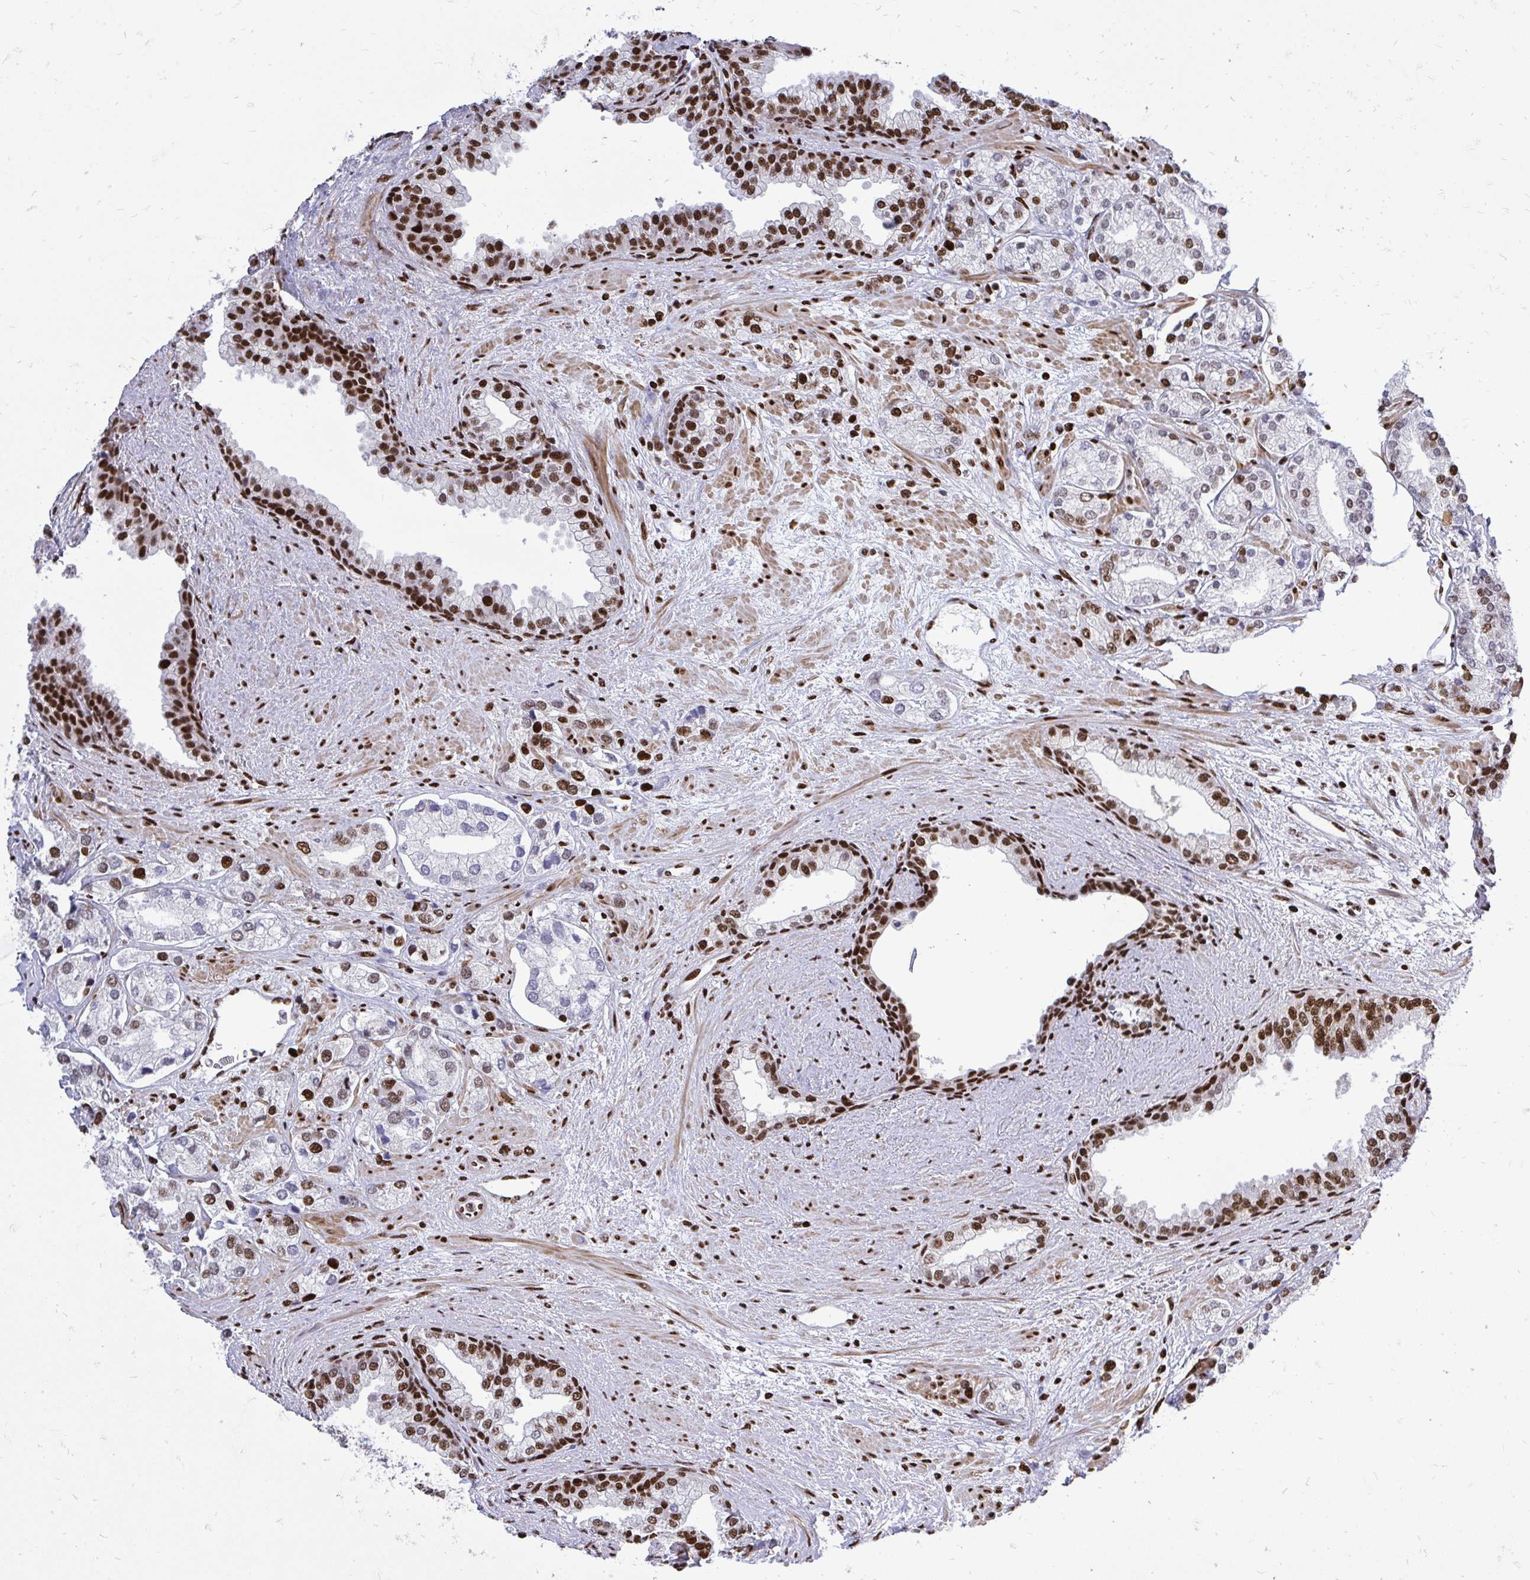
{"staining": {"intensity": "strong", "quantity": "25%-75%", "location": "nuclear"}, "tissue": "prostate cancer", "cell_type": "Tumor cells", "image_type": "cancer", "snomed": [{"axis": "morphology", "description": "Adenocarcinoma, High grade"}, {"axis": "topography", "description": "Prostate"}], "caption": "Protein expression analysis of human prostate cancer reveals strong nuclear staining in approximately 25%-75% of tumor cells.", "gene": "TBL1Y", "patient": {"sex": "male", "age": 58}}